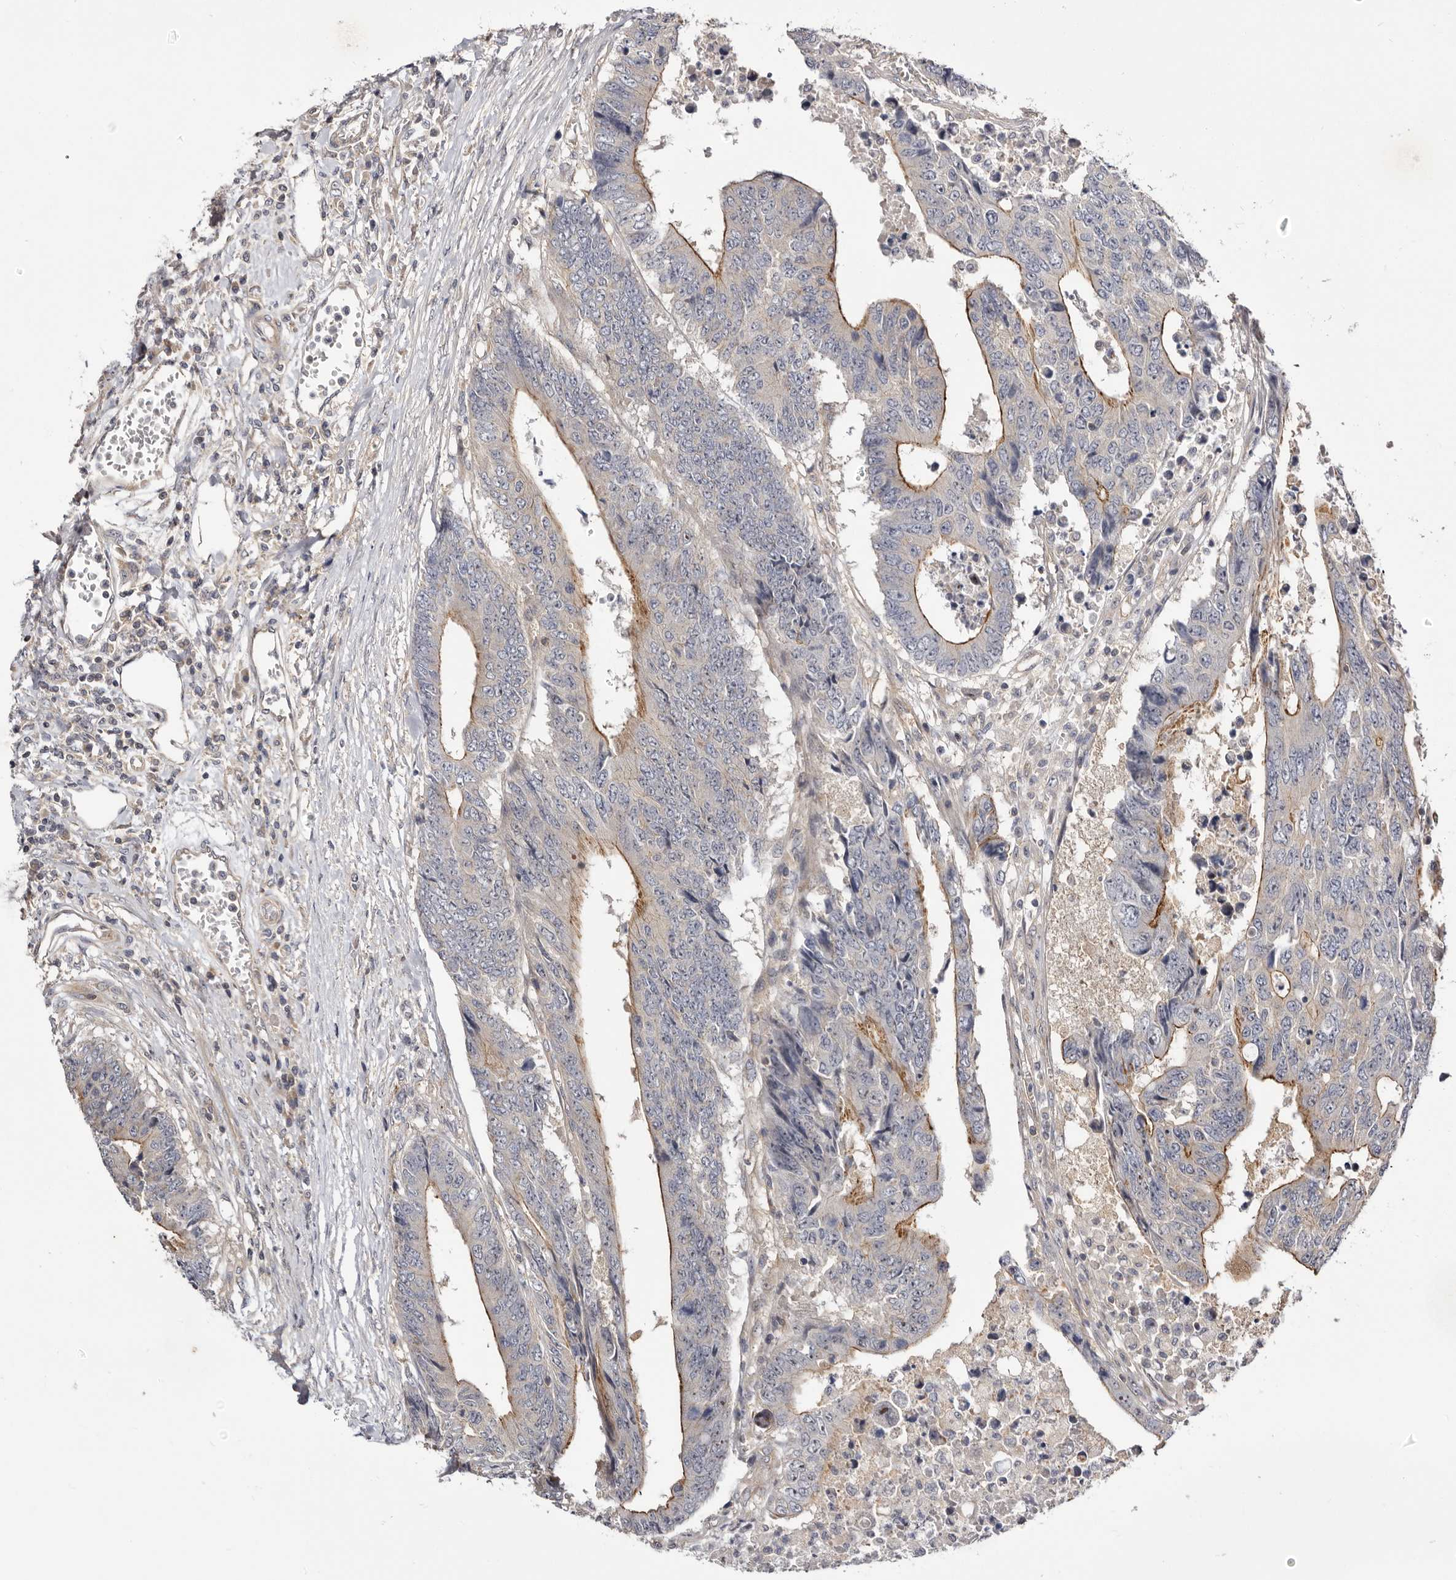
{"staining": {"intensity": "moderate", "quantity": "<25%", "location": "cytoplasmic/membranous"}, "tissue": "colorectal cancer", "cell_type": "Tumor cells", "image_type": "cancer", "snomed": [{"axis": "morphology", "description": "Adenocarcinoma, NOS"}, {"axis": "topography", "description": "Rectum"}], "caption": "The image reveals immunohistochemical staining of colorectal cancer. There is moderate cytoplasmic/membranous staining is present in about <25% of tumor cells.", "gene": "PANK4", "patient": {"sex": "male", "age": 84}}